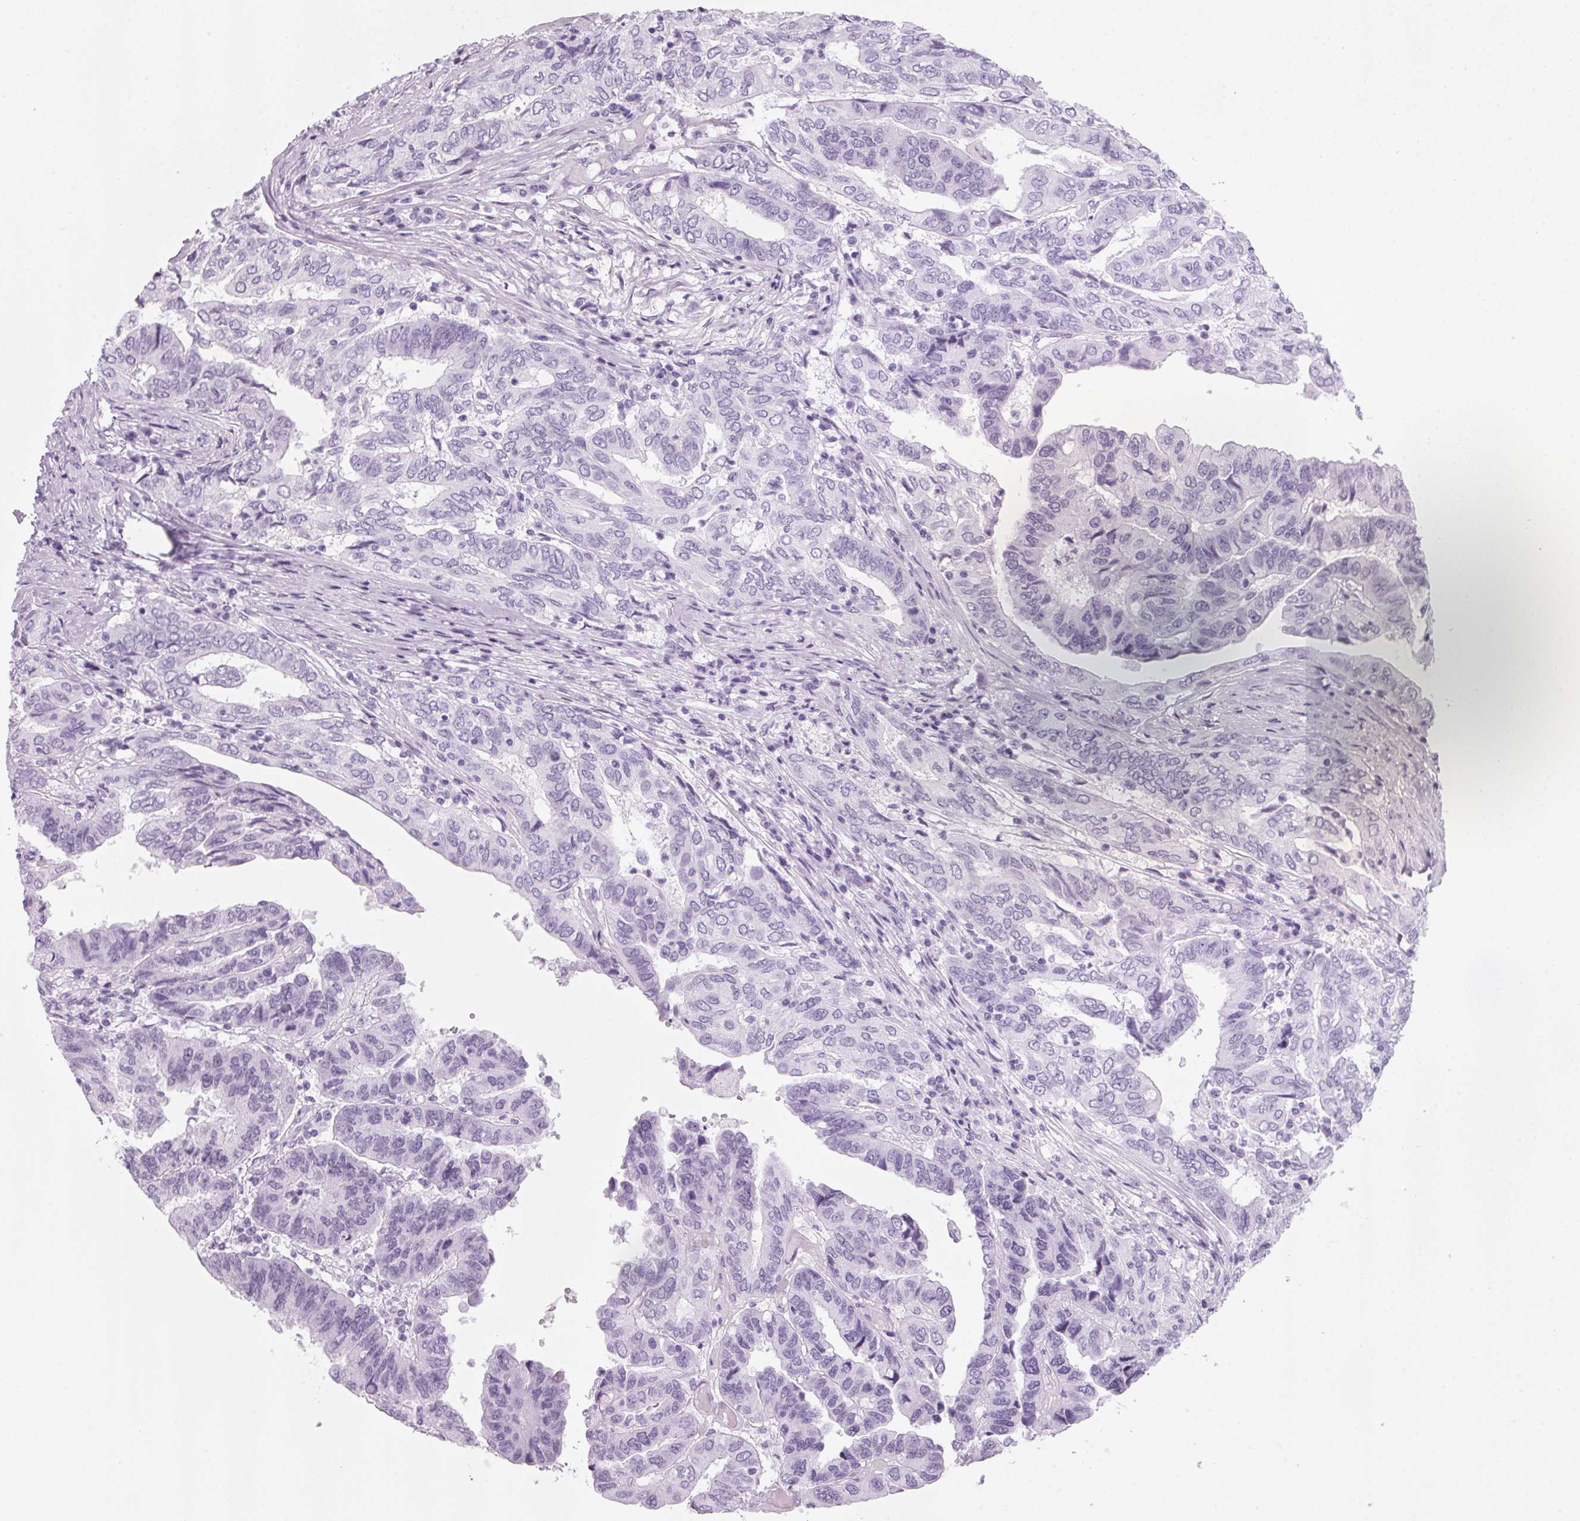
{"staining": {"intensity": "negative", "quantity": "none", "location": "none"}, "tissue": "ovarian cancer", "cell_type": "Tumor cells", "image_type": "cancer", "snomed": [{"axis": "morphology", "description": "Cystadenocarcinoma, serous, NOS"}, {"axis": "topography", "description": "Ovary"}], "caption": "DAB immunohistochemical staining of ovarian cancer (serous cystadenocarcinoma) demonstrates no significant positivity in tumor cells.", "gene": "DNTTIP2", "patient": {"sex": "female", "age": 79}}